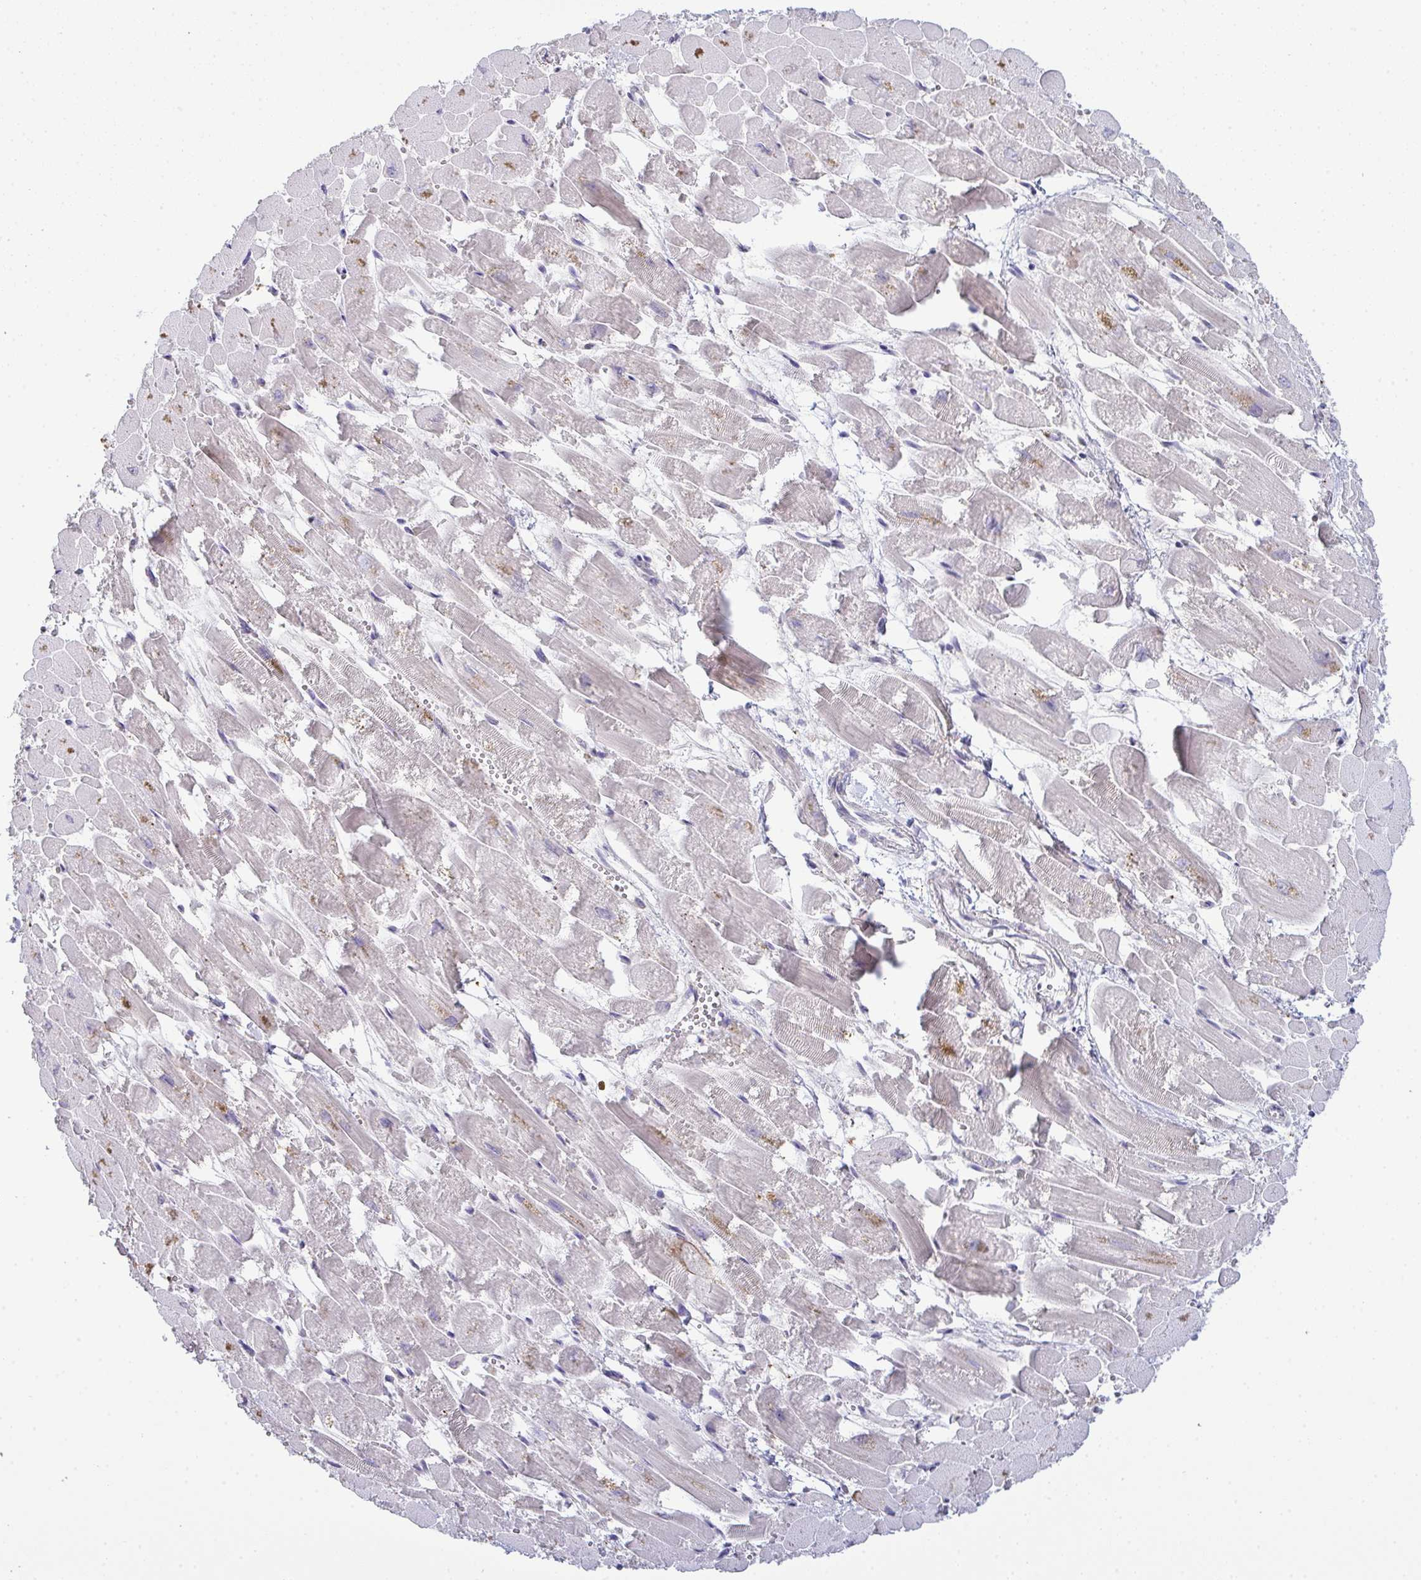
{"staining": {"intensity": "moderate", "quantity": "<25%", "location": "cytoplasmic/membranous"}, "tissue": "heart muscle", "cell_type": "Cardiomyocytes", "image_type": "normal", "snomed": [{"axis": "morphology", "description": "Normal tissue, NOS"}, {"axis": "topography", "description": "Heart"}], "caption": "Unremarkable heart muscle displays moderate cytoplasmic/membranous positivity in about <25% of cardiomyocytes The staining was performed using DAB to visualize the protein expression in brown, while the nuclei were stained in blue with hematoxylin (Magnification: 20x)..", "gene": "ADAM21", "patient": {"sex": "female", "age": 52}}